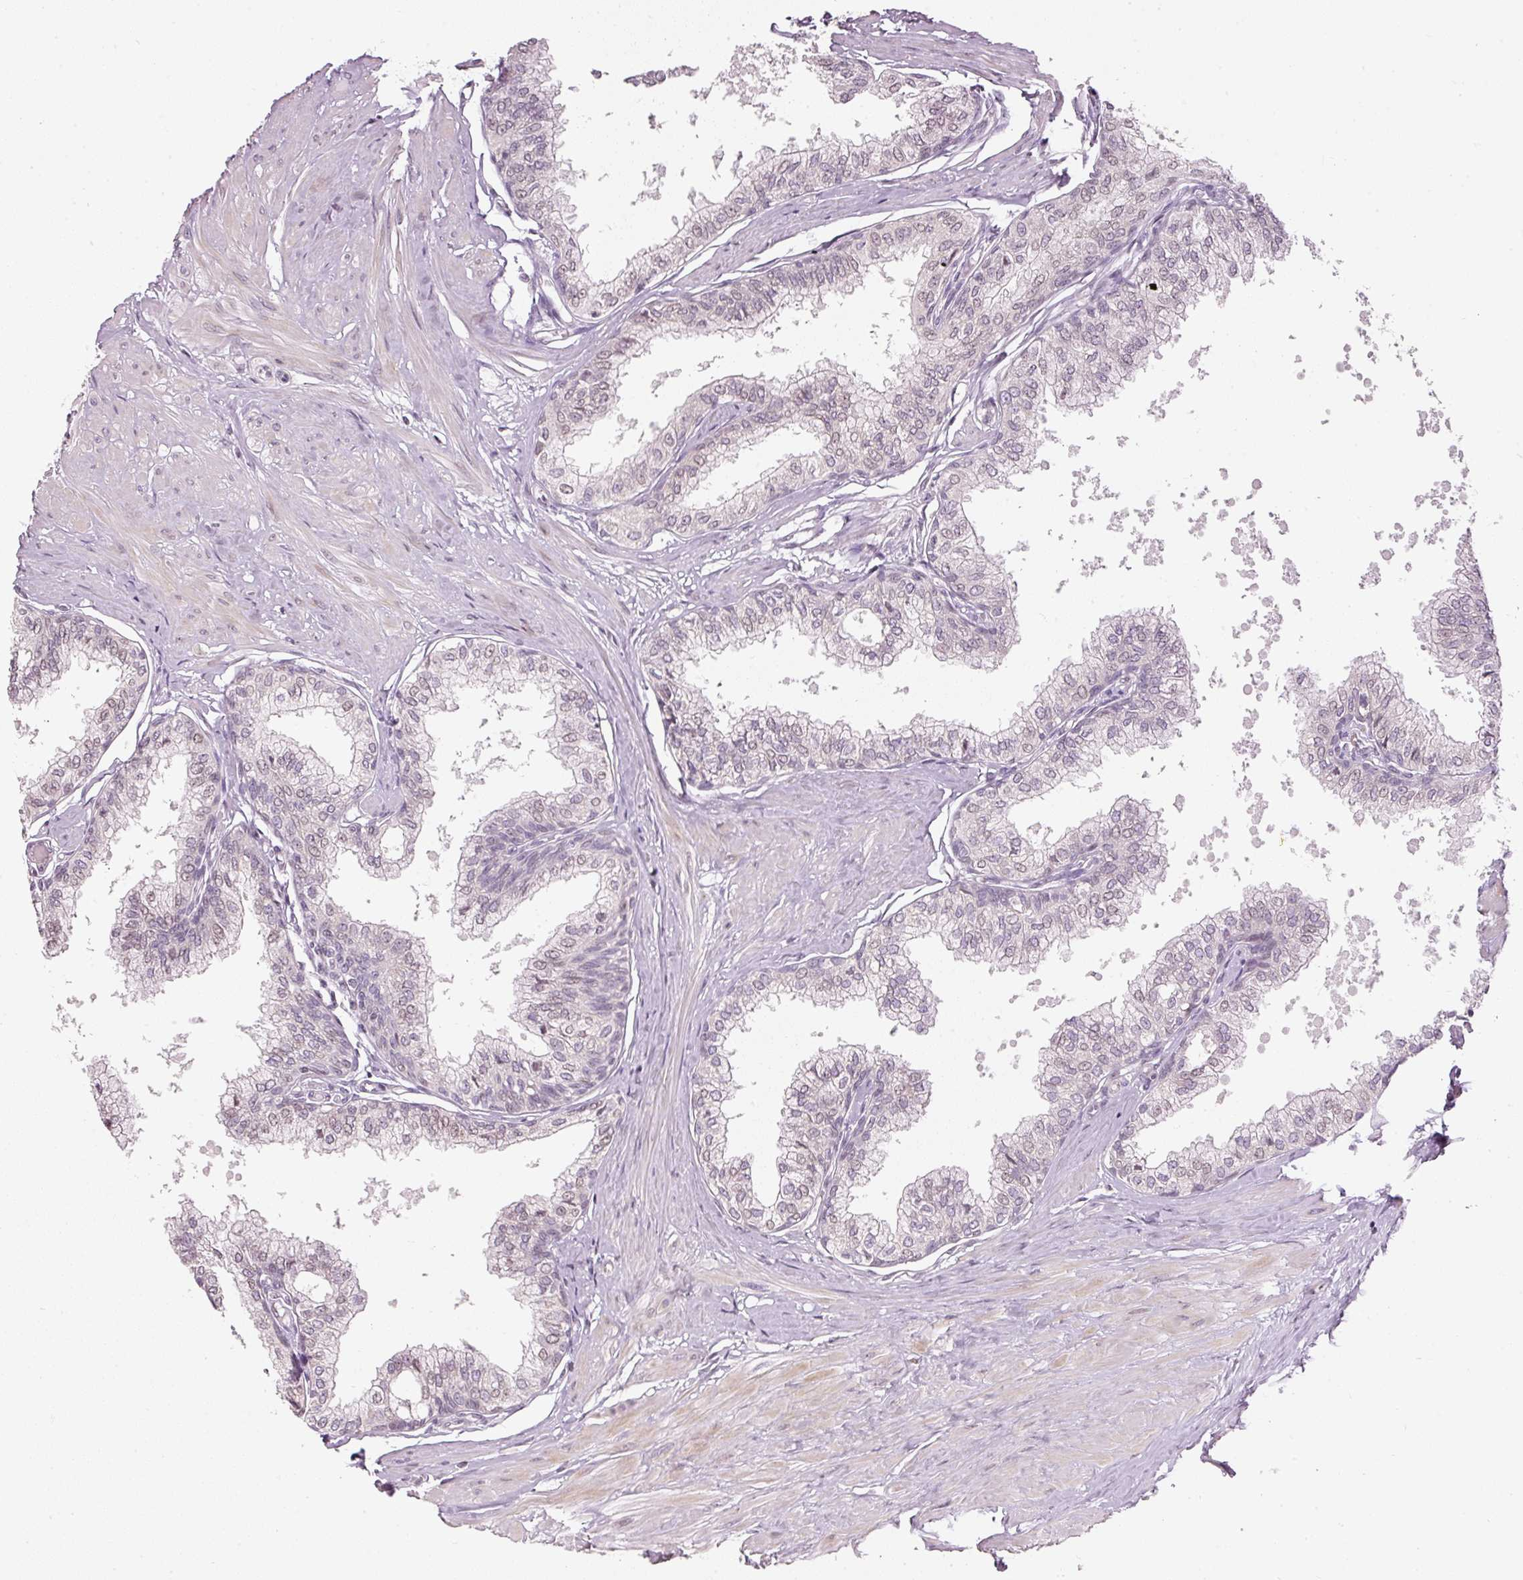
{"staining": {"intensity": "weak", "quantity": "25%-75%", "location": "cytoplasmic/membranous,nuclear"}, "tissue": "seminal vesicle", "cell_type": "Glandular cells", "image_type": "normal", "snomed": [{"axis": "morphology", "description": "Normal tissue, NOS"}, {"axis": "topography", "description": "Prostate"}, {"axis": "topography", "description": "Seminal veicle"}], "caption": "Approximately 25%-75% of glandular cells in benign human seminal vesicle show weak cytoplasmic/membranous,nuclear protein positivity as visualized by brown immunohistochemical staining.", "gene": "NRDE2", "patient": {"sex": "male", "age": 60}}